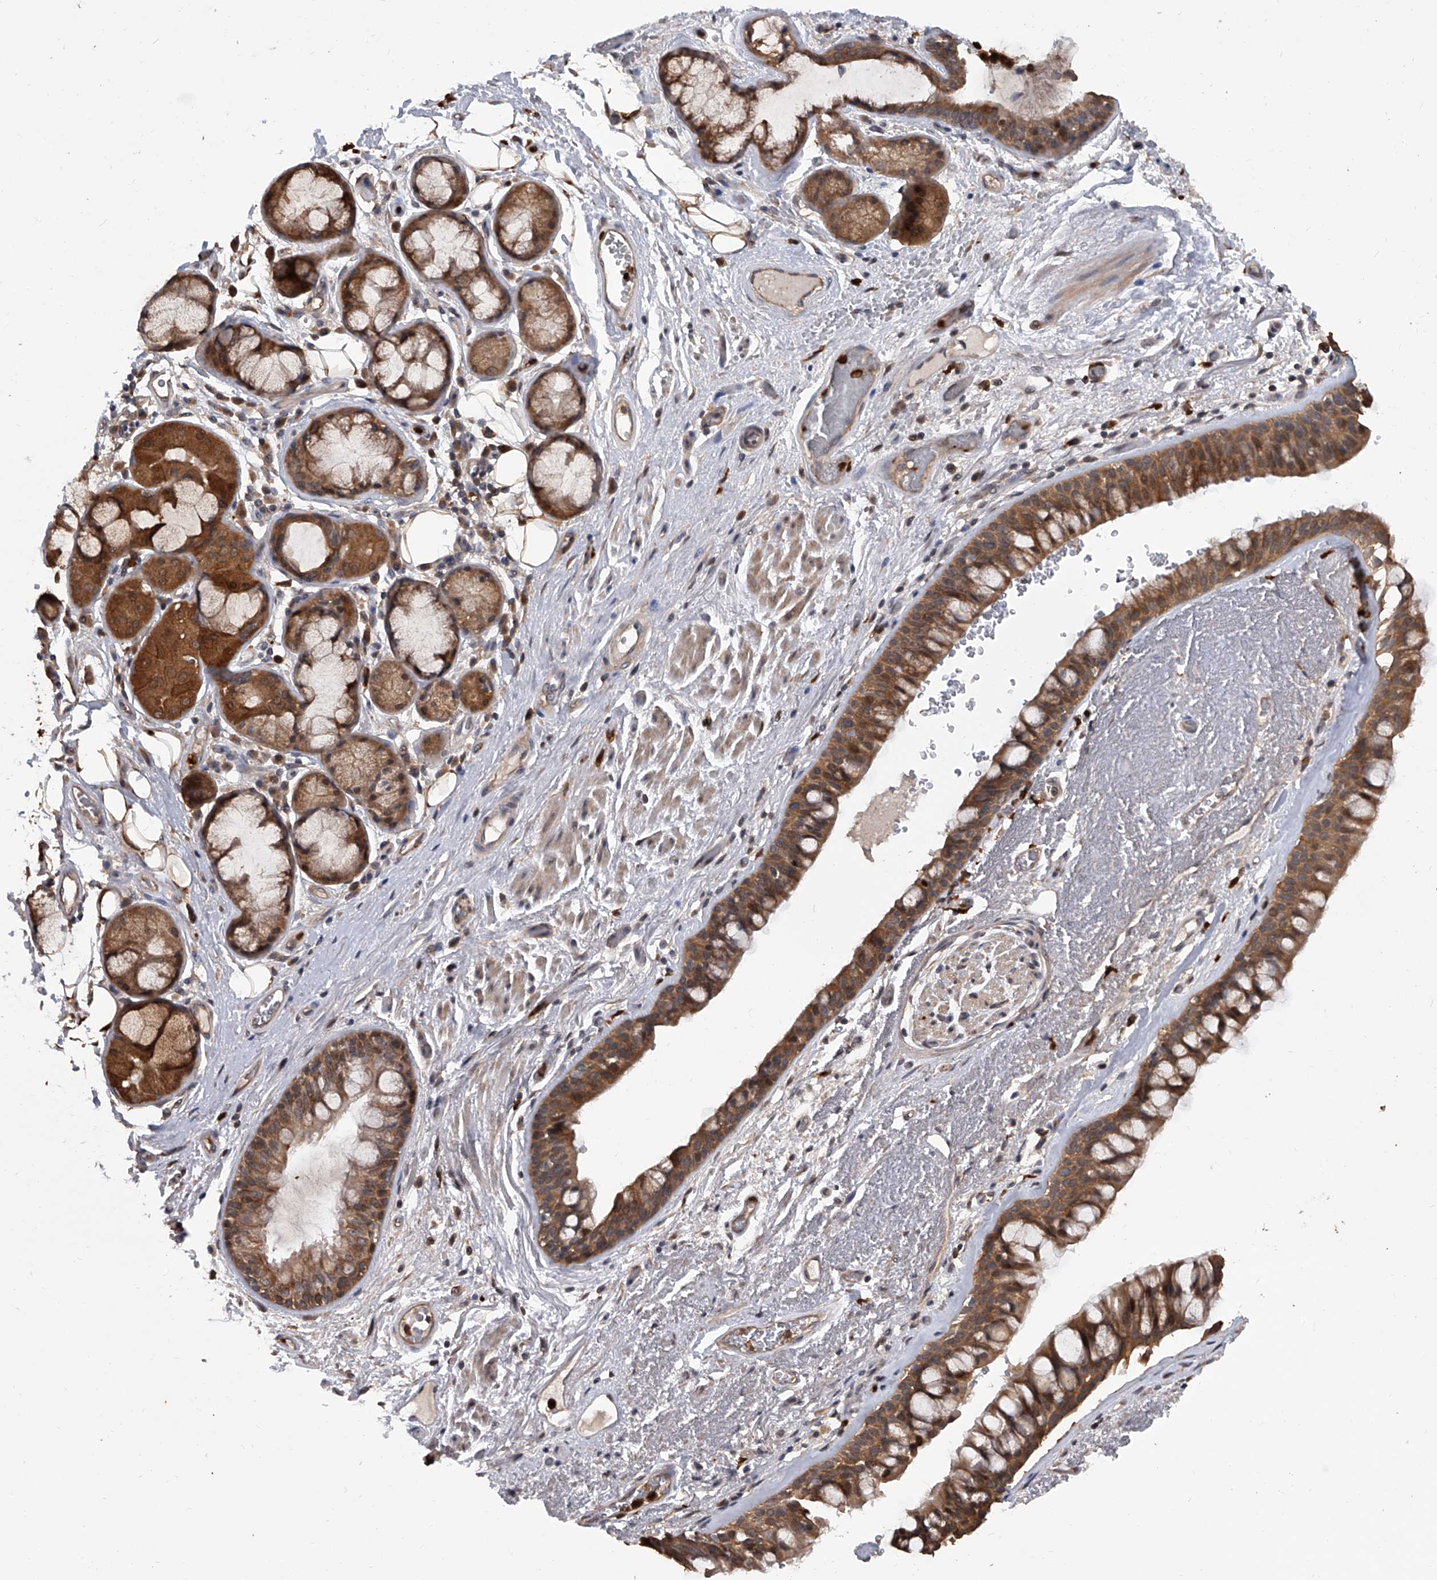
{"staining": {"intensity": "moderate", "quantity": ">75%", "location": "cytoplasmic/membranous"}, "tissue": "bronchus", "cell_type": "Respiratory epithelial cells", "image_type": "normal", "snomed": [{"axis": "morphology", "description": "Normal tissue, NOS"}, {"axis": "morphology", "description": "Squamous cell carcinoma, NOS"}, {"axis": "topography", "description": "Lymph node"}, {"axis": "topography", "description": "Bronchus"}, {"axis": "topography", "description": "Lung"}], "caption": "Immunohistochemical staining of unremarkable bronchus displays >75% levels of moderate cytoplasmic/membranous protein expression in approximately >75% of respiratory epithelial cells. The protein is stained brown, and the nuclei are stained in blue (DAB IHC with brightfield microscopy, high magnification).", "gene": "BHLHE23", "patient": {"sex": "male", "age": 66}}